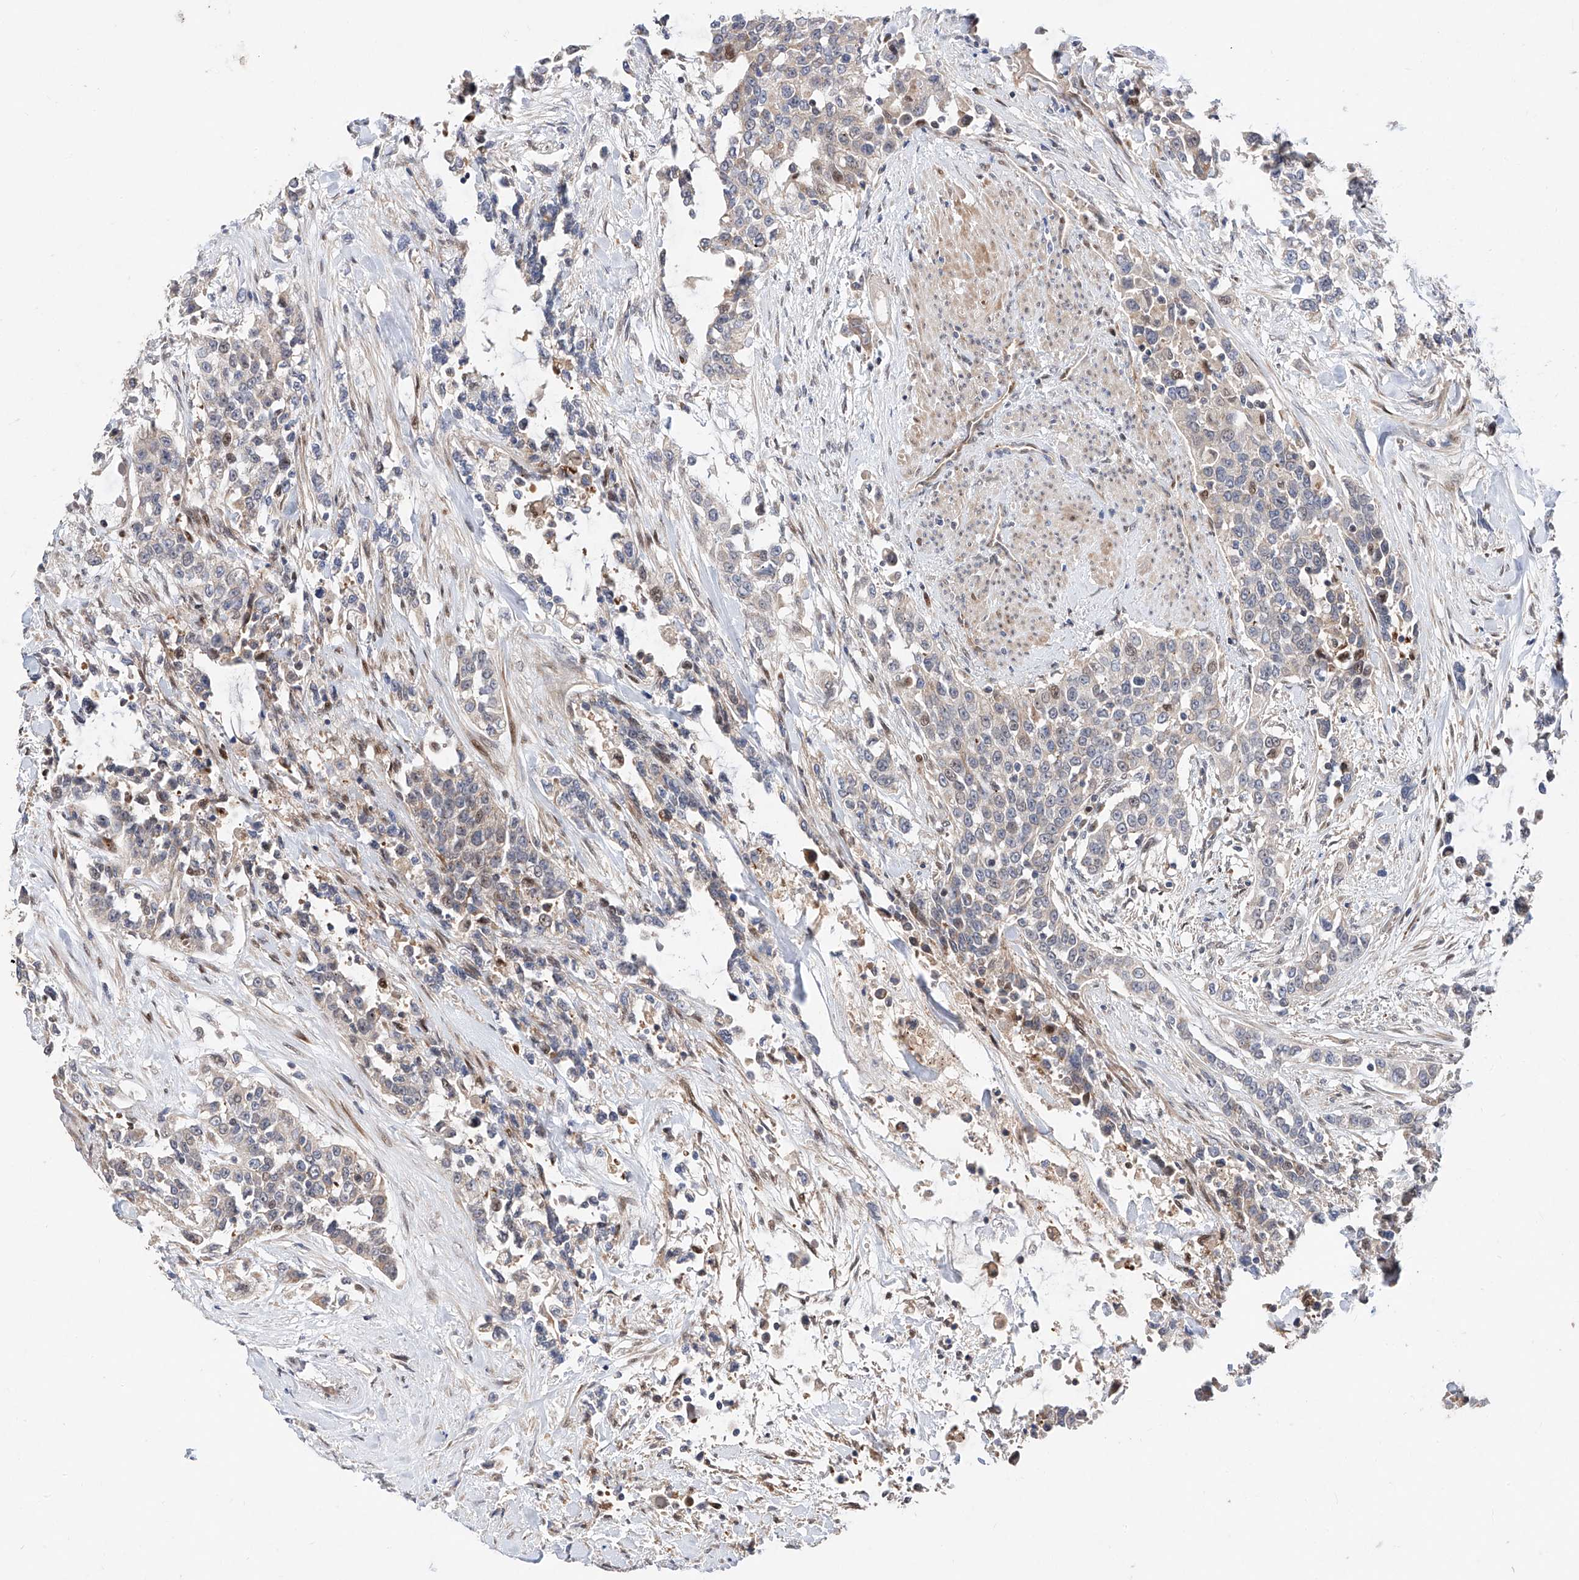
{"staining": {"intensity": "moderate", "quantity": "<25%", "location": "nuclear"}, "tissue": "urothelial cancer", "cell_type": "Tumor cells", "image_type": "cancer", "snomed": [{"axis": "morphology", "description": "Urothelial carcinoma, High grade"}, {"axis": "topography", "description": "Urinary bladder"}], "caption": "High-magnification brightfield microscopy of high-grade urothelial carcinoma stained with DAB (brown) and counterstained with hematoxylin (blue). tumor cells exhibit moderate nuclear expression is present in about<25% of cells.", "gene": "FUCA2", "patient": {"sex": "female", "age": 80}}